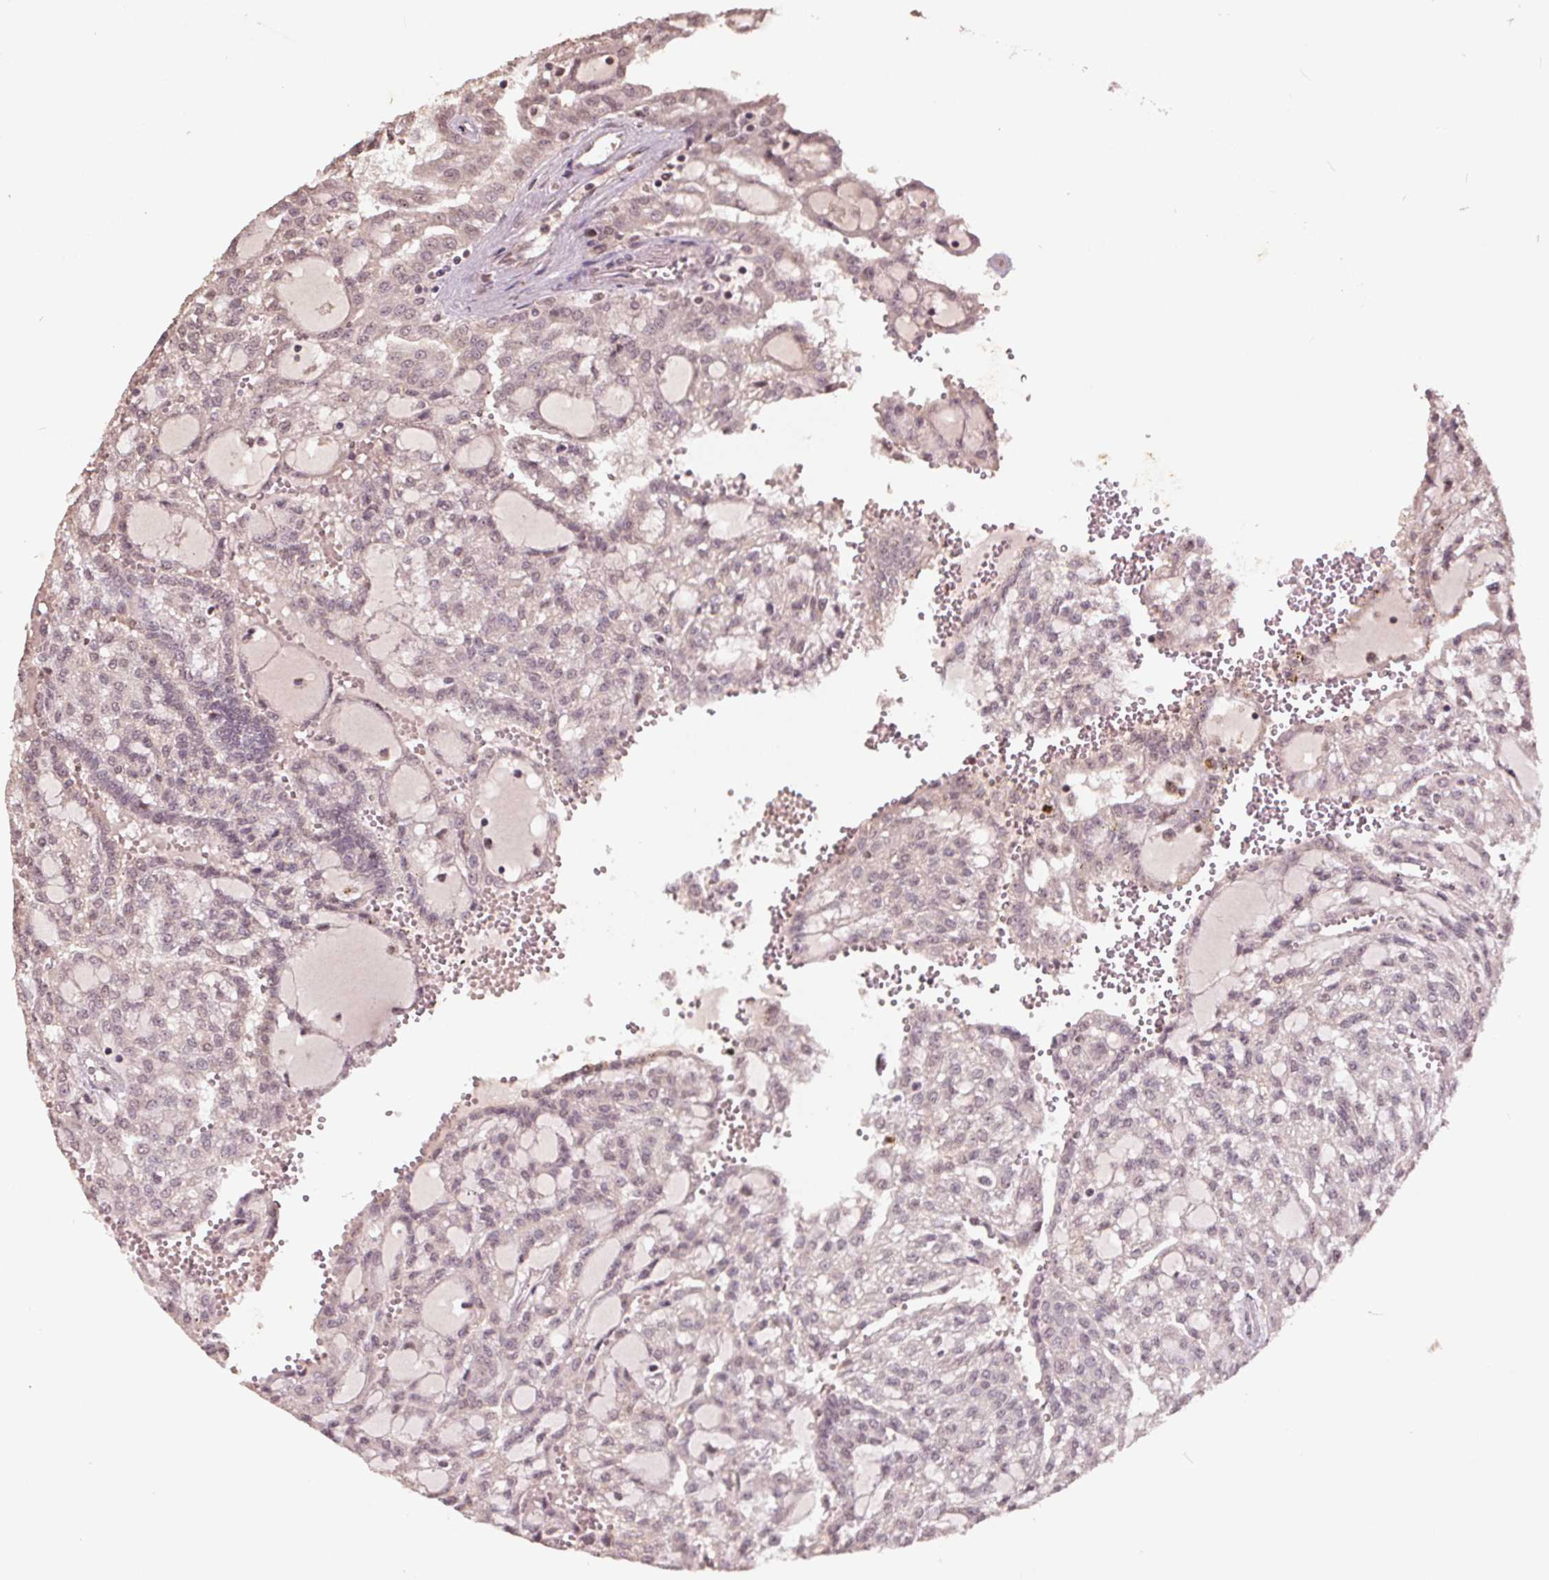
{"staining": {"intensity": "weak", "quantity": "<25%", "location": "nuclear"}, "tissue": "renal cancer", "cell_type": "Tumor cells", "image_type": "cancer", "snomed": [{"axis": "morphology", "description": "Adenocarcinoma, NOS"}, {"axis": "topography", "description": "Kidney"}], "caption": "IHC micrograph of renal cancer (adenocarcinoma) stained for a protein (brown), which exhibits no expression in tumor cells.", "gene": "DNMT3B", "patient": {"sex": "male", "age": 63}}